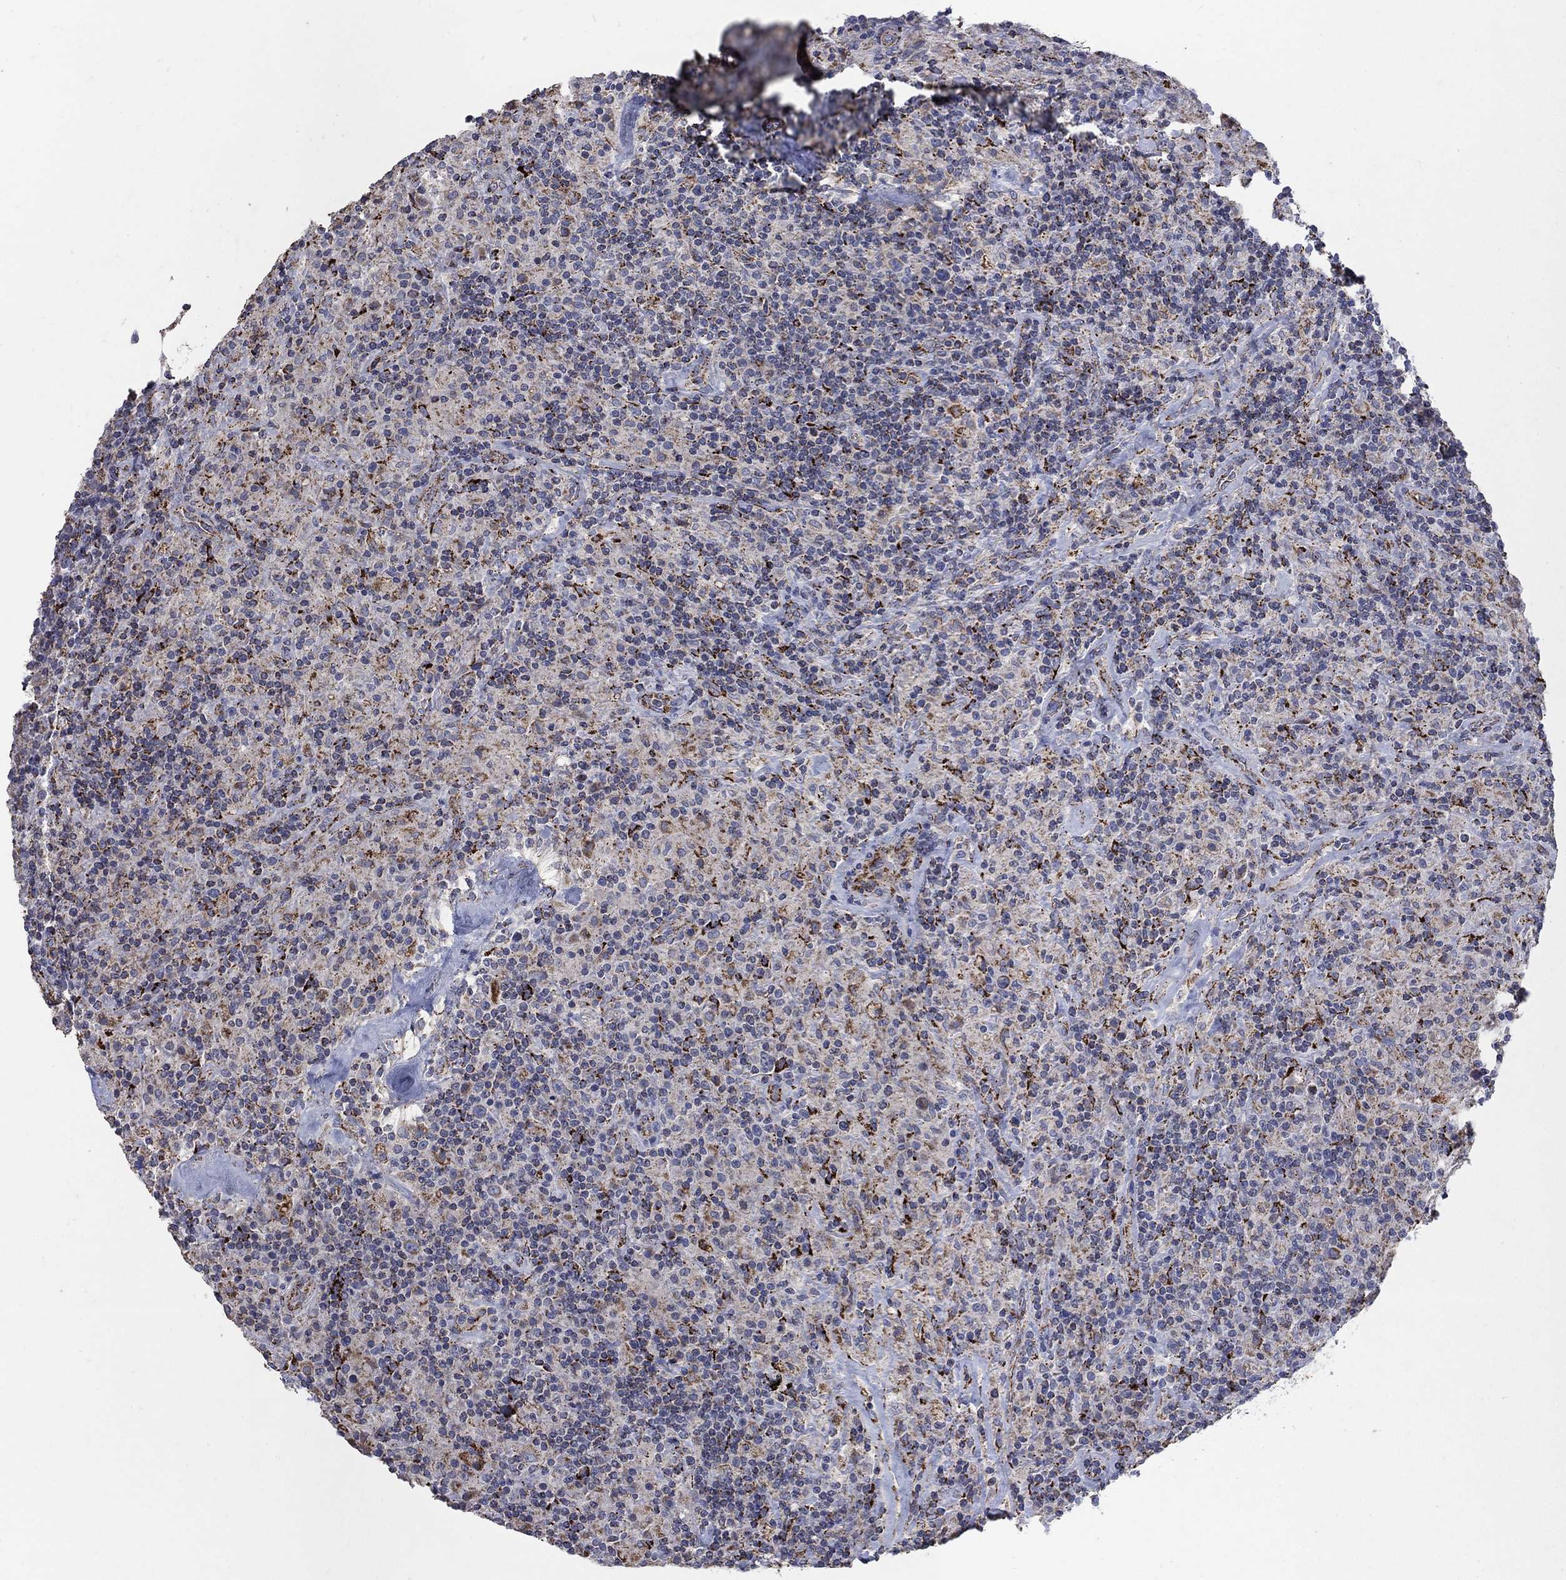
{"staining": {"intensity": "moderate", "quantity": "<25%", "location": "cytoplasmic/membranous"}, "tissue": "lymphoma", "cell_type": "Tumor cells", "image_type": "cancer", "snomed": [{"axis": "morphology", "description": "Hodgkin's disease, NOS"}, {"axis": "topography", "description": "Lymph node"}], "caption": "Immunohistochemistry (IHC) (DAB) staining of lymphoma displays moderate cytoplasmic/membranous protein positivity in about <25% of tumor cells.", "gene": "PNPLA2", "patient": {"sex": "male", "age": 70}}